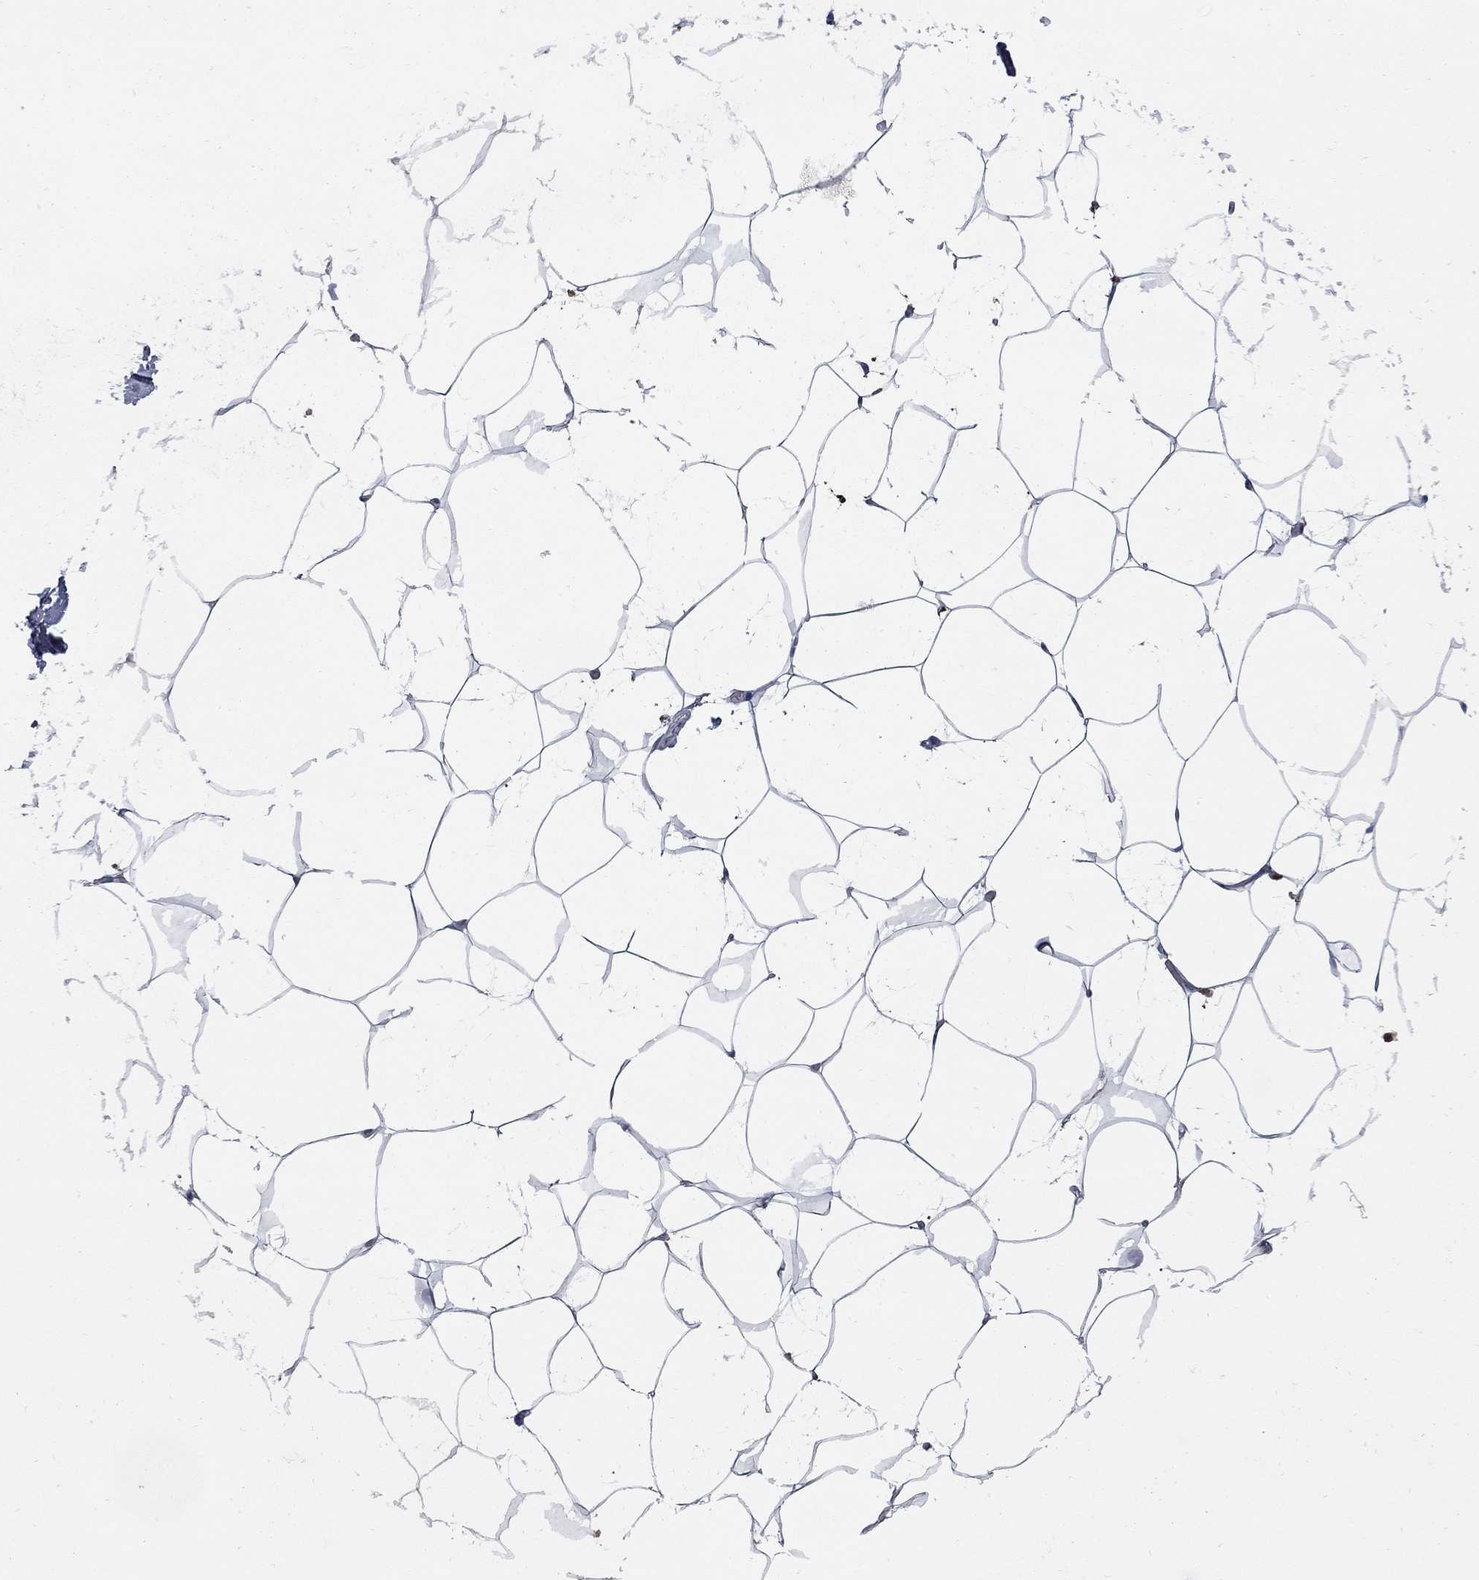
{"staining": {"intensity": "negative", "quantity": "none", "location": "none"}, "tissue": "breast", "cell_type": "Adipocytes", "image_type": "normal", "snomed": [{"axis": "morphology", "description": "Normal tissue, NOS"}, {"axis": "topography", "description": "Breast"}], "caption": "High power microscopy histopathology image of an immunohistochemistry (IHC) photomicrograph of normal breast, revealing no significant expression in adipocytes. The staining is performed using DAB brown chromogen with nuclei counter-stained in using hematoxylin.", "gene": "KIAA0319L", "patient": {"sex": "female", "age": 32}}